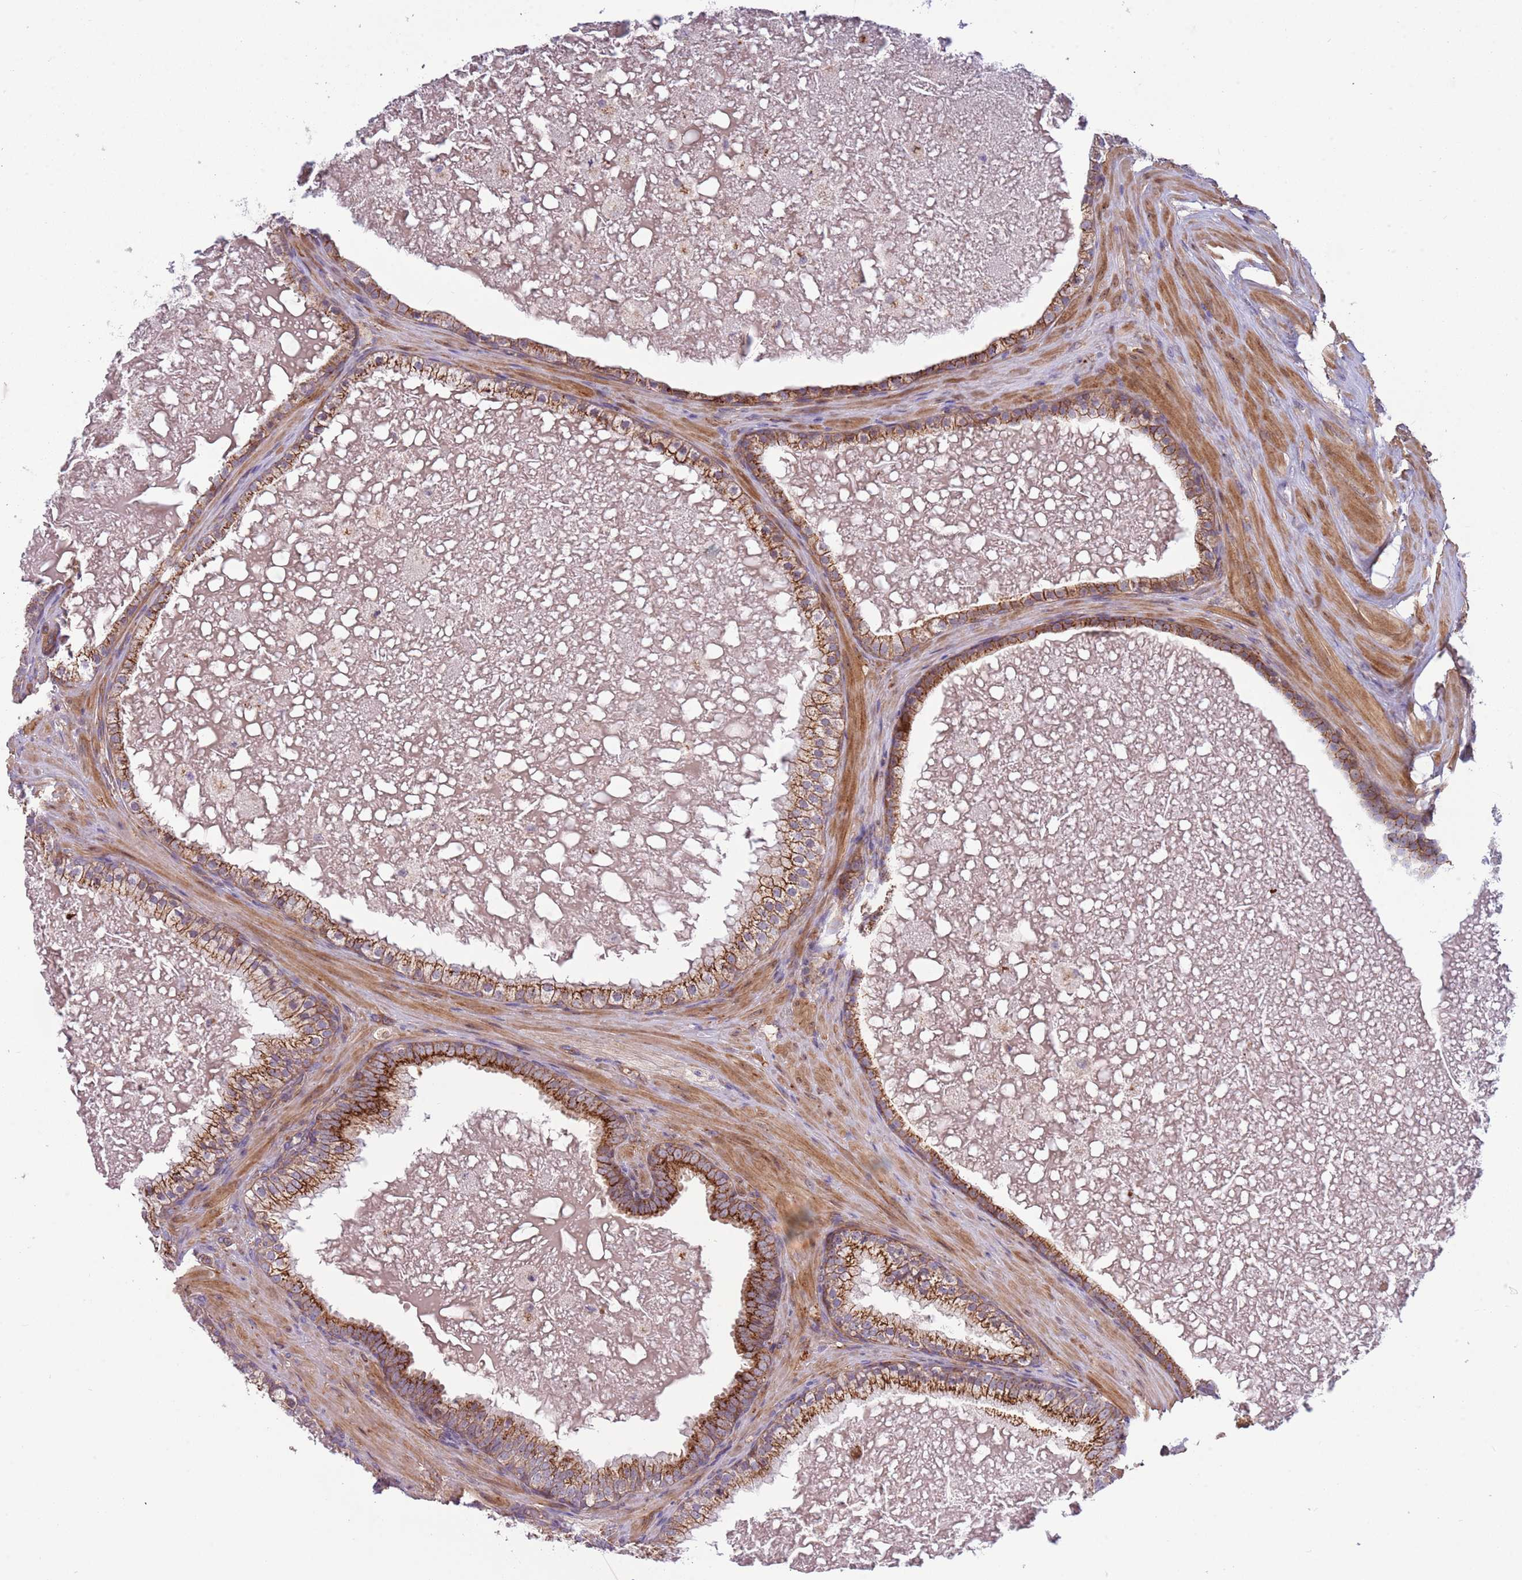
{"staining": {"intensity": "strong", "quantity": ">75%", "location": "cytoplasmic/membranous"}, "tissue": "prostate cancer", "cell_type": "Tumor cells", "image_type": "cancer", "snomed": [{"axis": "morphology", "description": "Adenocarcinoma, High grade"}, {"axis": "topography", "description": "Prostate"}], "caption": "Prostate high-grade adenocarcinoma was stained to show a protein in brown. There is high levels of strong cytoplasmic/membranous staining in approximately >75% of tumor cells.", "gene": "ITGB6", "patient": {"sex": "male", "age": 55}}